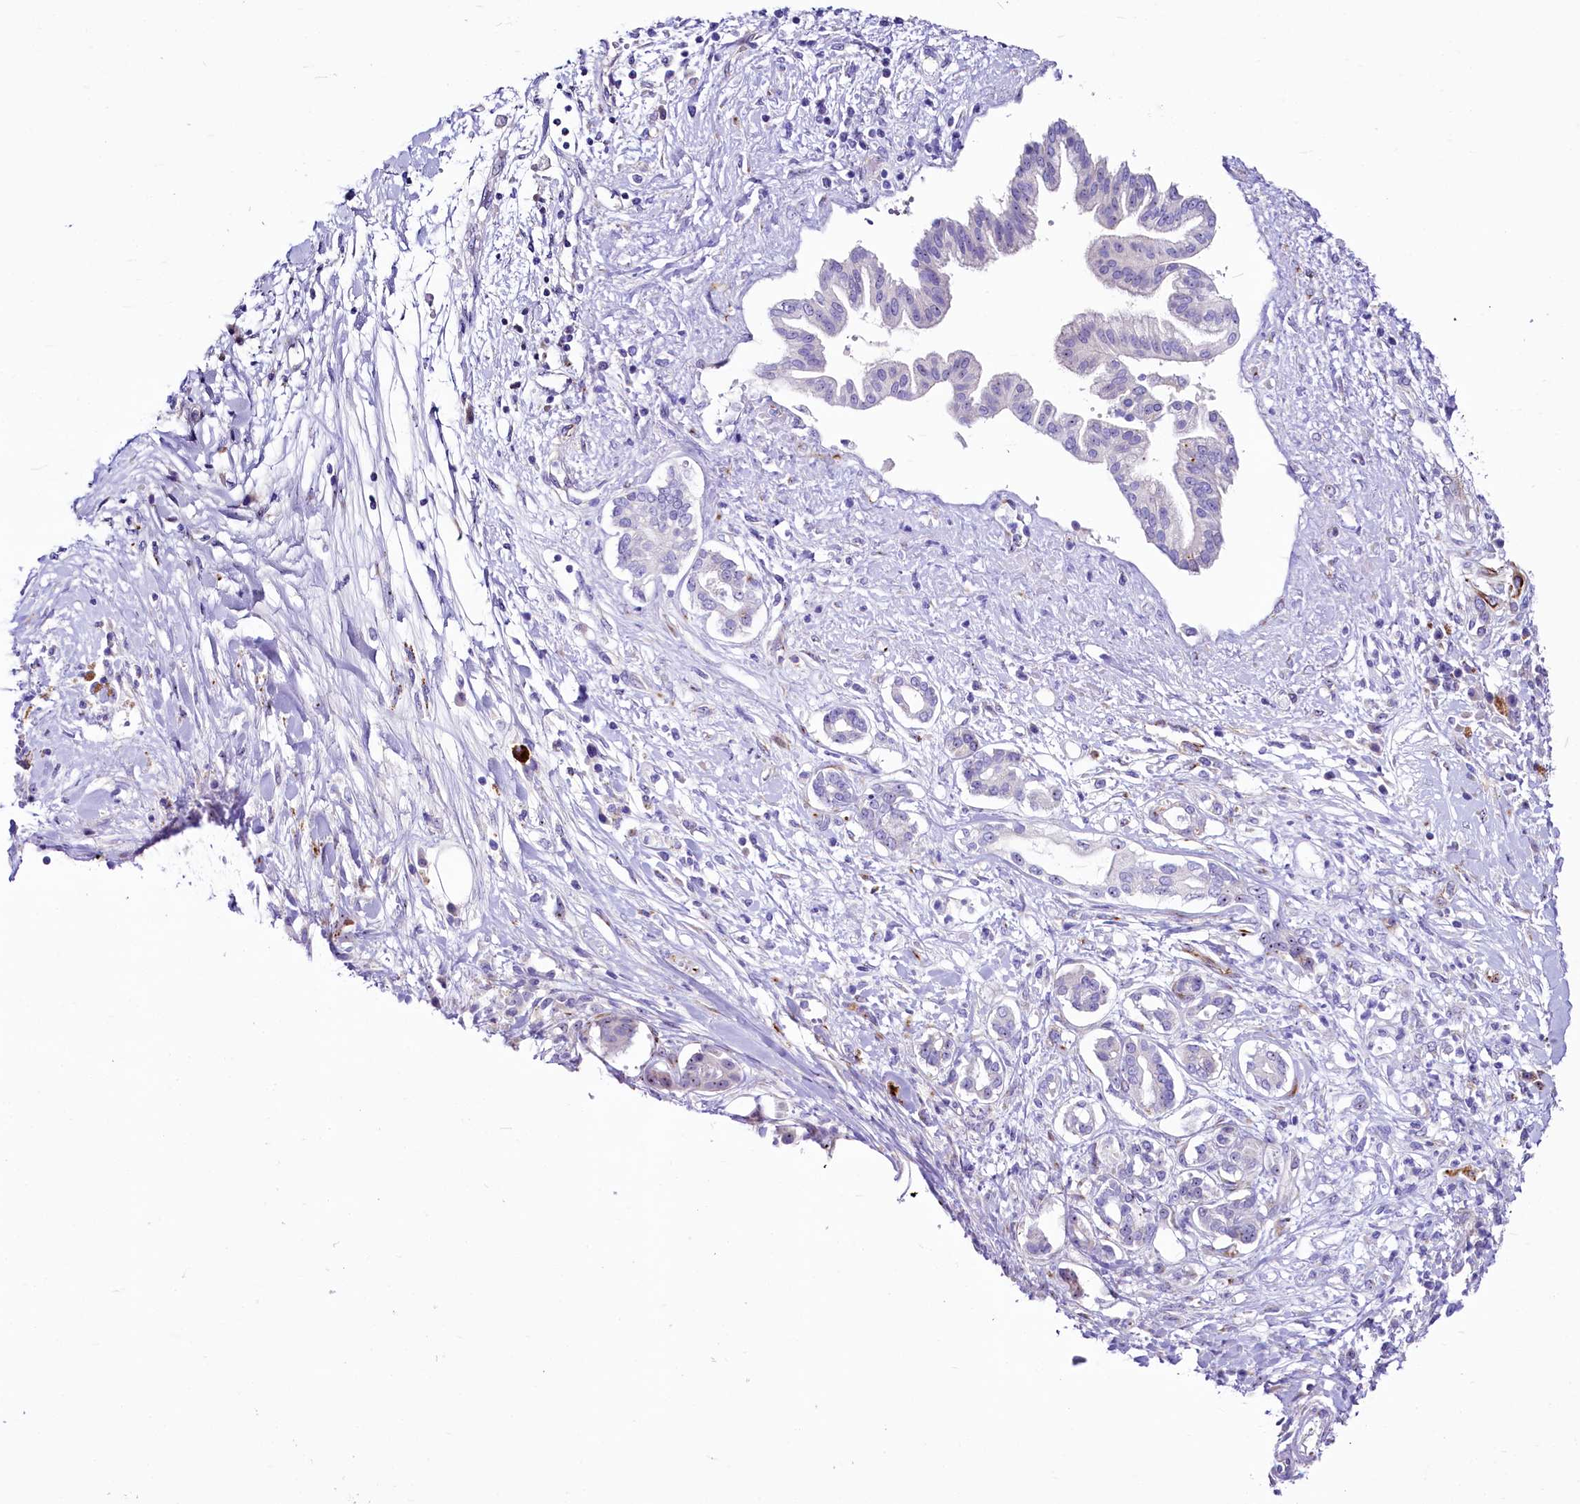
{"staining": {"intensity": "negative", "quantity": "none", "location": "none"}, "tissue": "pancreatic cancer", "cell_type": "Tumor cells", "image_type": "cancer", "snomed": [{"axis": "morphology", "description": "Inflammation, NOS"}, {"axis": "morphology", "description": "Adenocarcinoma, NOS"}, {"axis": "topography", "description": "Pancreas"}], "caption": "An image of pancreatic cancer stained for a protein shows no brown staining in tumor cells. (DAB immunohistochemistry with hematoxylin counter stain).", "gene": "SH3TC2", "patient": {"sex": "female", "age": 56}}